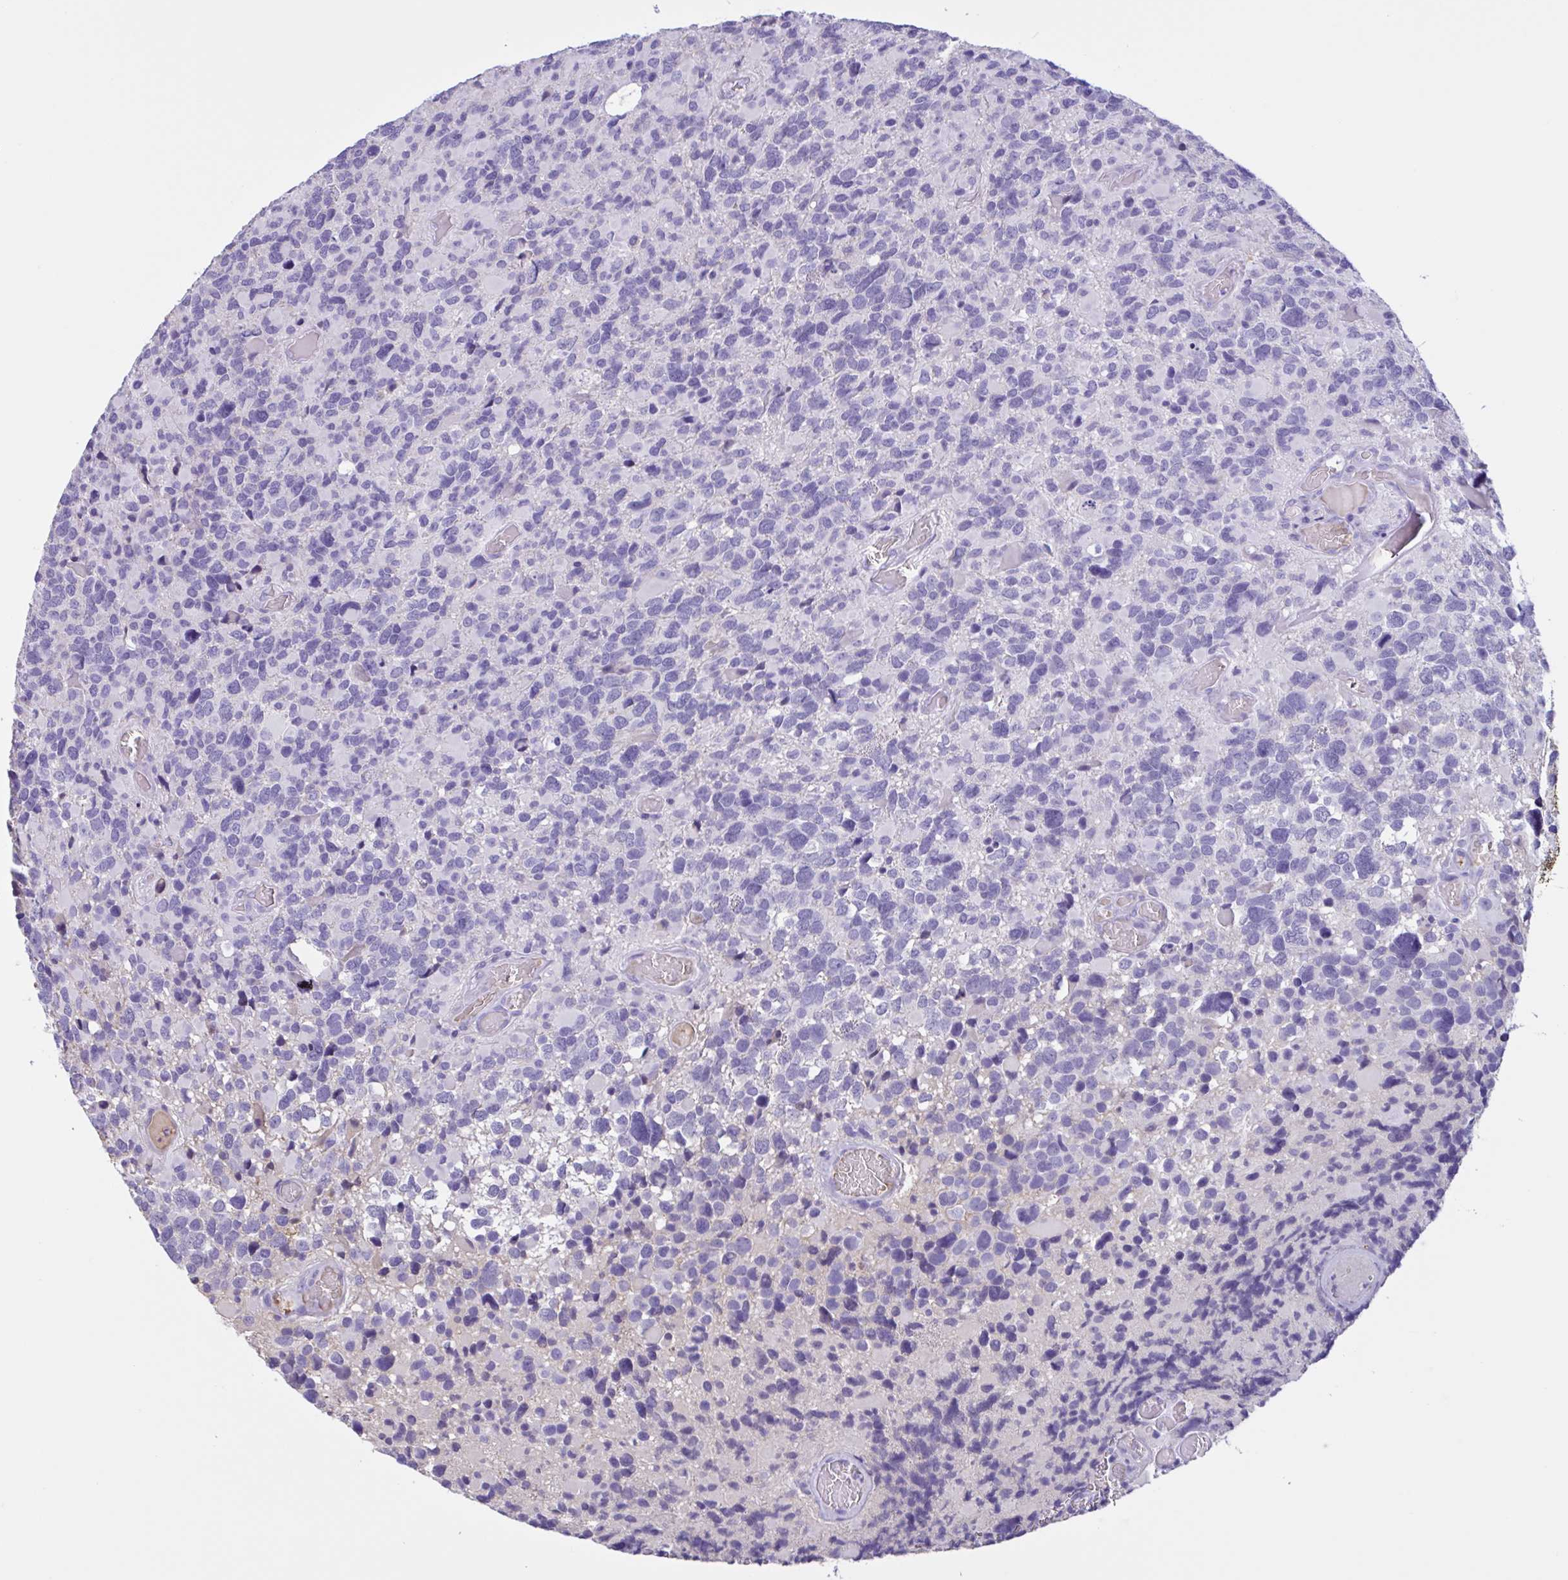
{"staining": {"intensity": "negative", "quantity": "none", "location": "none"}, "tissue": "glioma", "cell_type": "Tumor cells", "image_type": "cancer", "snomed": [{"axis": "morphology", "description": "Glioma, malignant, High grade"}, {"axis": "topography", "description": "Brain"}], "caption": "A high-resolution image shows immunohistochemistry (IHC) staining of glioma, which shows no significant positivity in tumor cells. The staining was performed using DAB to visualize the protein expression in brown, while the nuclei were stained in blue with hematoxylin (Magnification: 20x).", "gene": "LARGE2", "patient": {"sex": "female", "age": 40}}